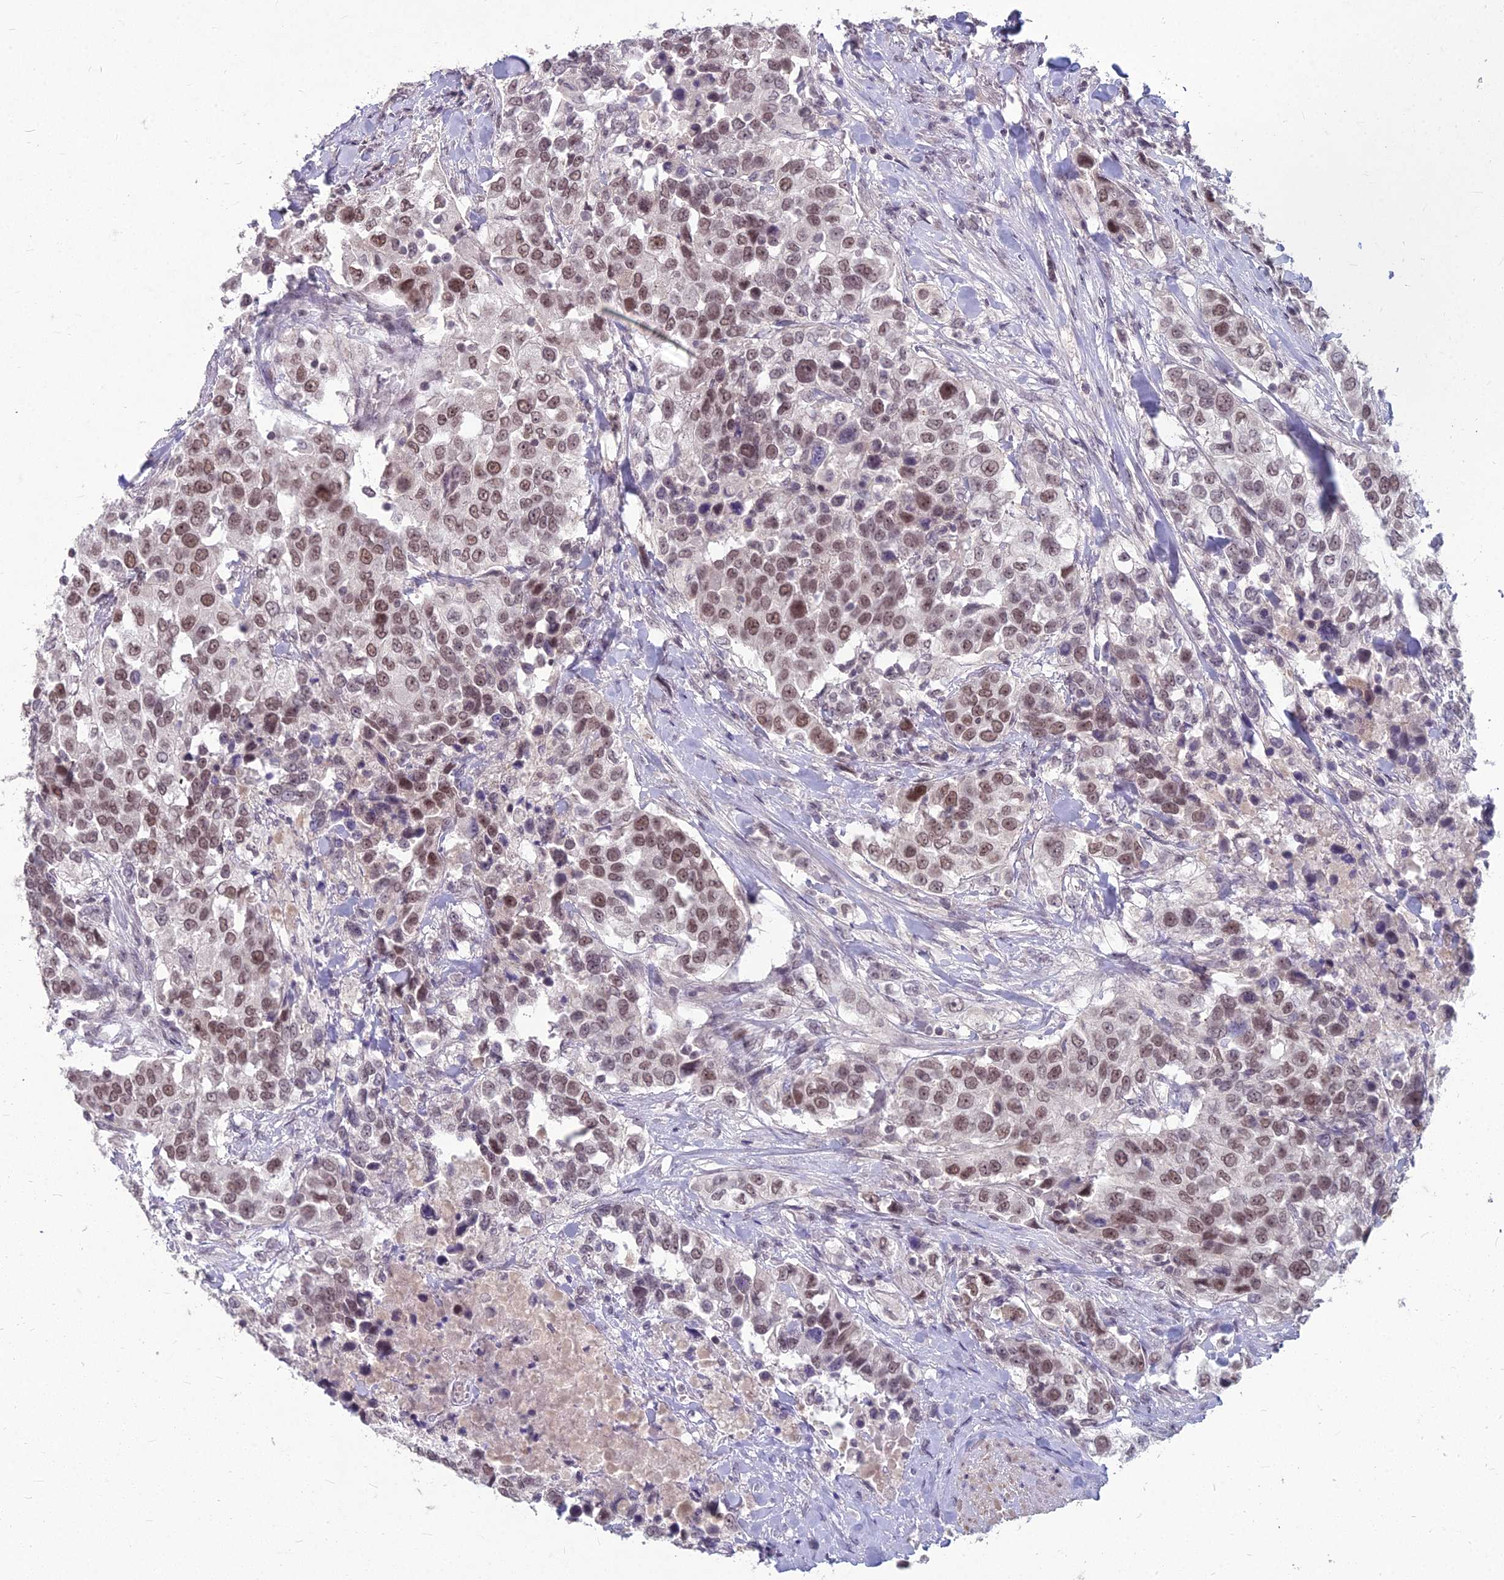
{"staining": {"intensity": "moderate", "quantity": ">75%", "location": "nuclear"}, "tissue": "urothelial cancer", "cell_type": "Tumor cells", "image_type": "cancer", "snomed": [{"axis": "morphology", "description": "Urothelial carcinoma, High grade"}, {"axis": "topography", "description": "Urinary bladder"}], "caption": "Protein expression analysis of urothelial carcinoma (high-grade) shows moderate nuclear staining in about >75% of tumor cells. The protein is shown in brown color, while the nuclei are stained blue.", "gene": "KAT7", "patient": {"sex": "female", "age": 80}}